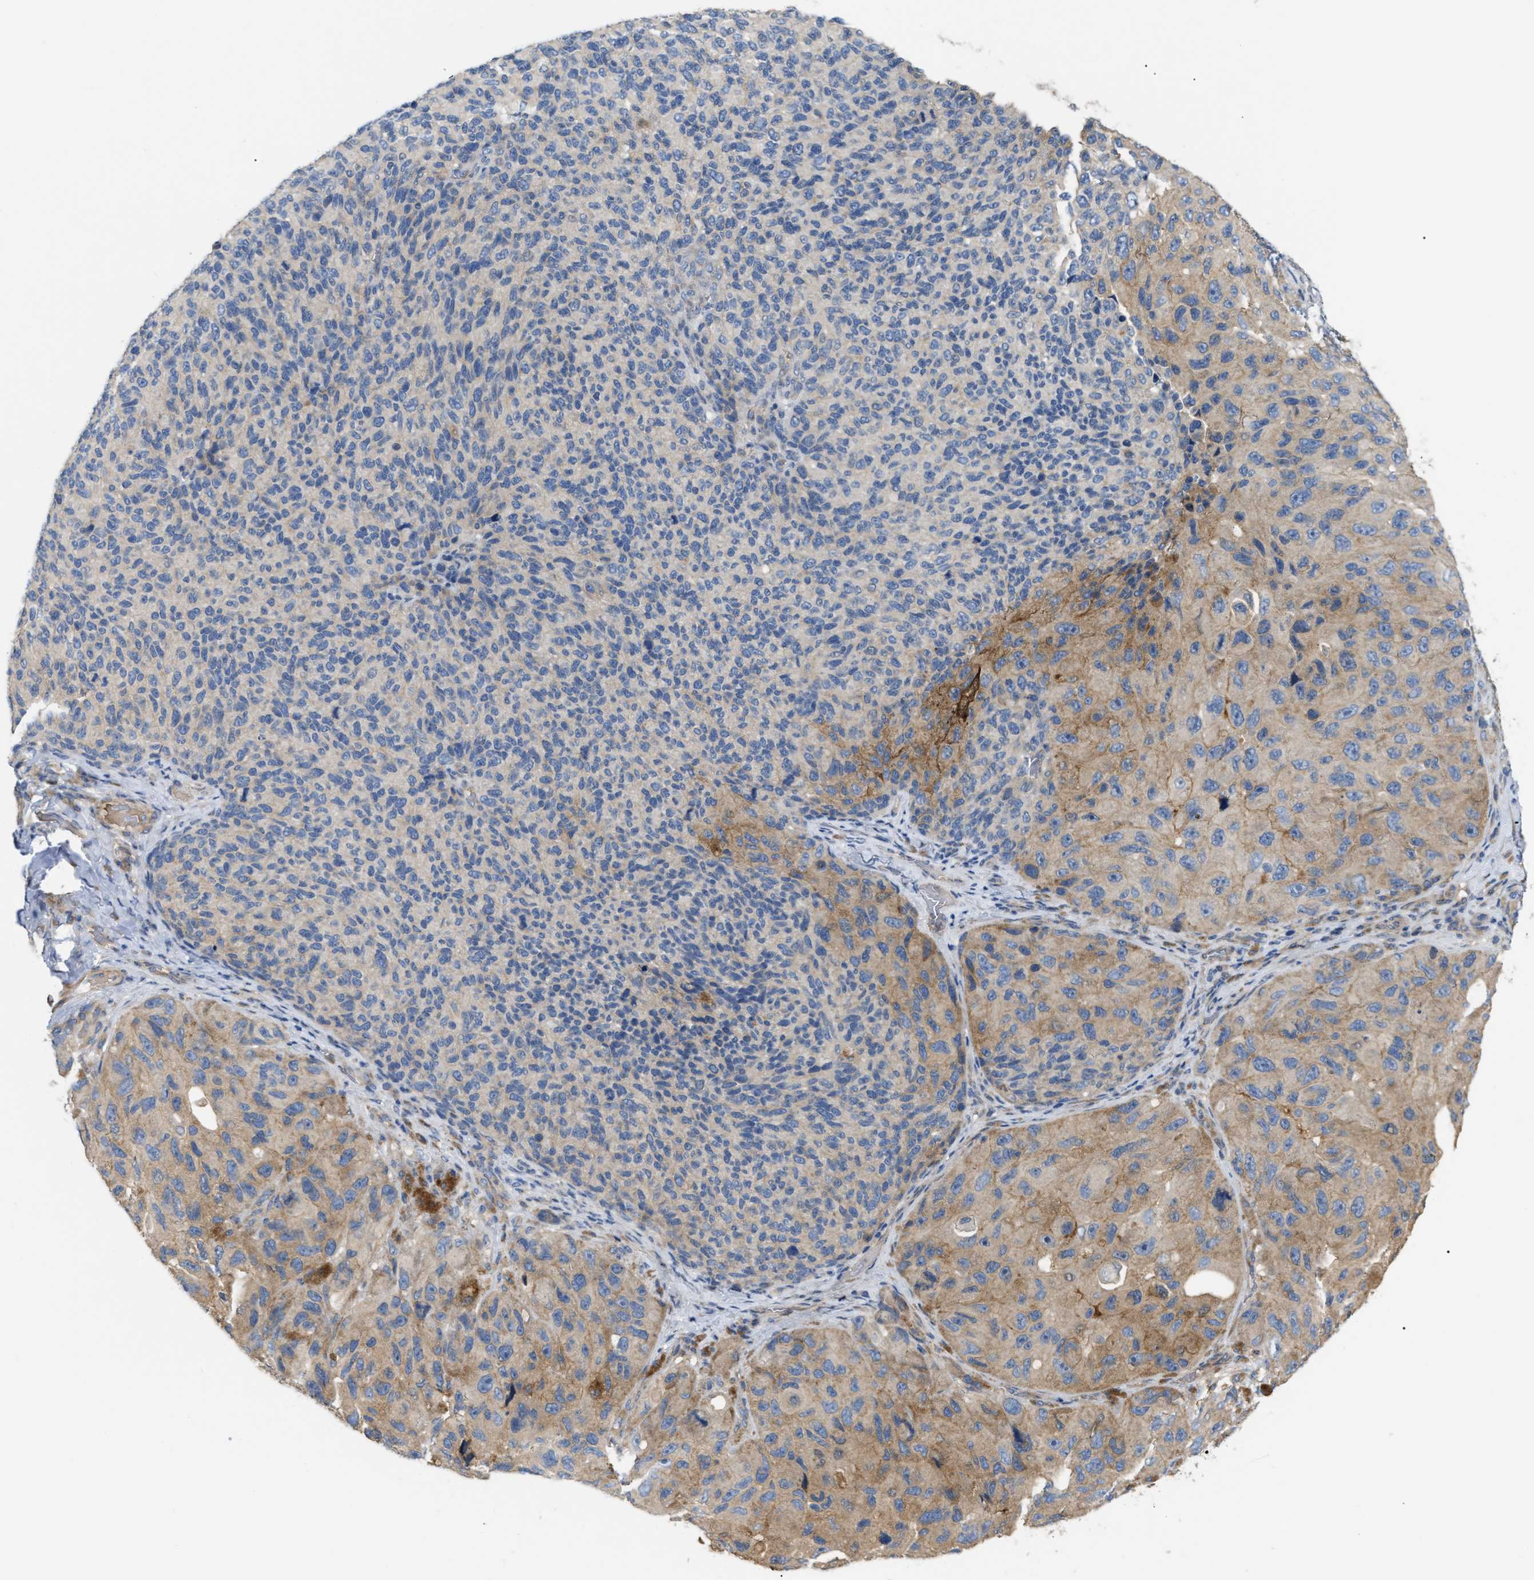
{"staining": {"intensity": "moderate", "quantity": "25%-75%", "location": "cytoplasmic/membranous"}, "tissue": "melanoma", "cell_type": "Tumor cells", "image_type": "cancer", "snomed": [{"axis": "morphology", "description": "Malignant melanoma, NOS"}, {"axis": "topography", "description": "Skin"}], "caption": "Melanoma was stained to show a protein in brown. There is medium levels of moderate cytoplasmic/membranous expression in about 25%-75% of tumor cells. (brown staining indicates protein expression, while blue staining denotes nuclei).", "gene": "DHX58", "patient": {"sex": "female", "age": 73}}